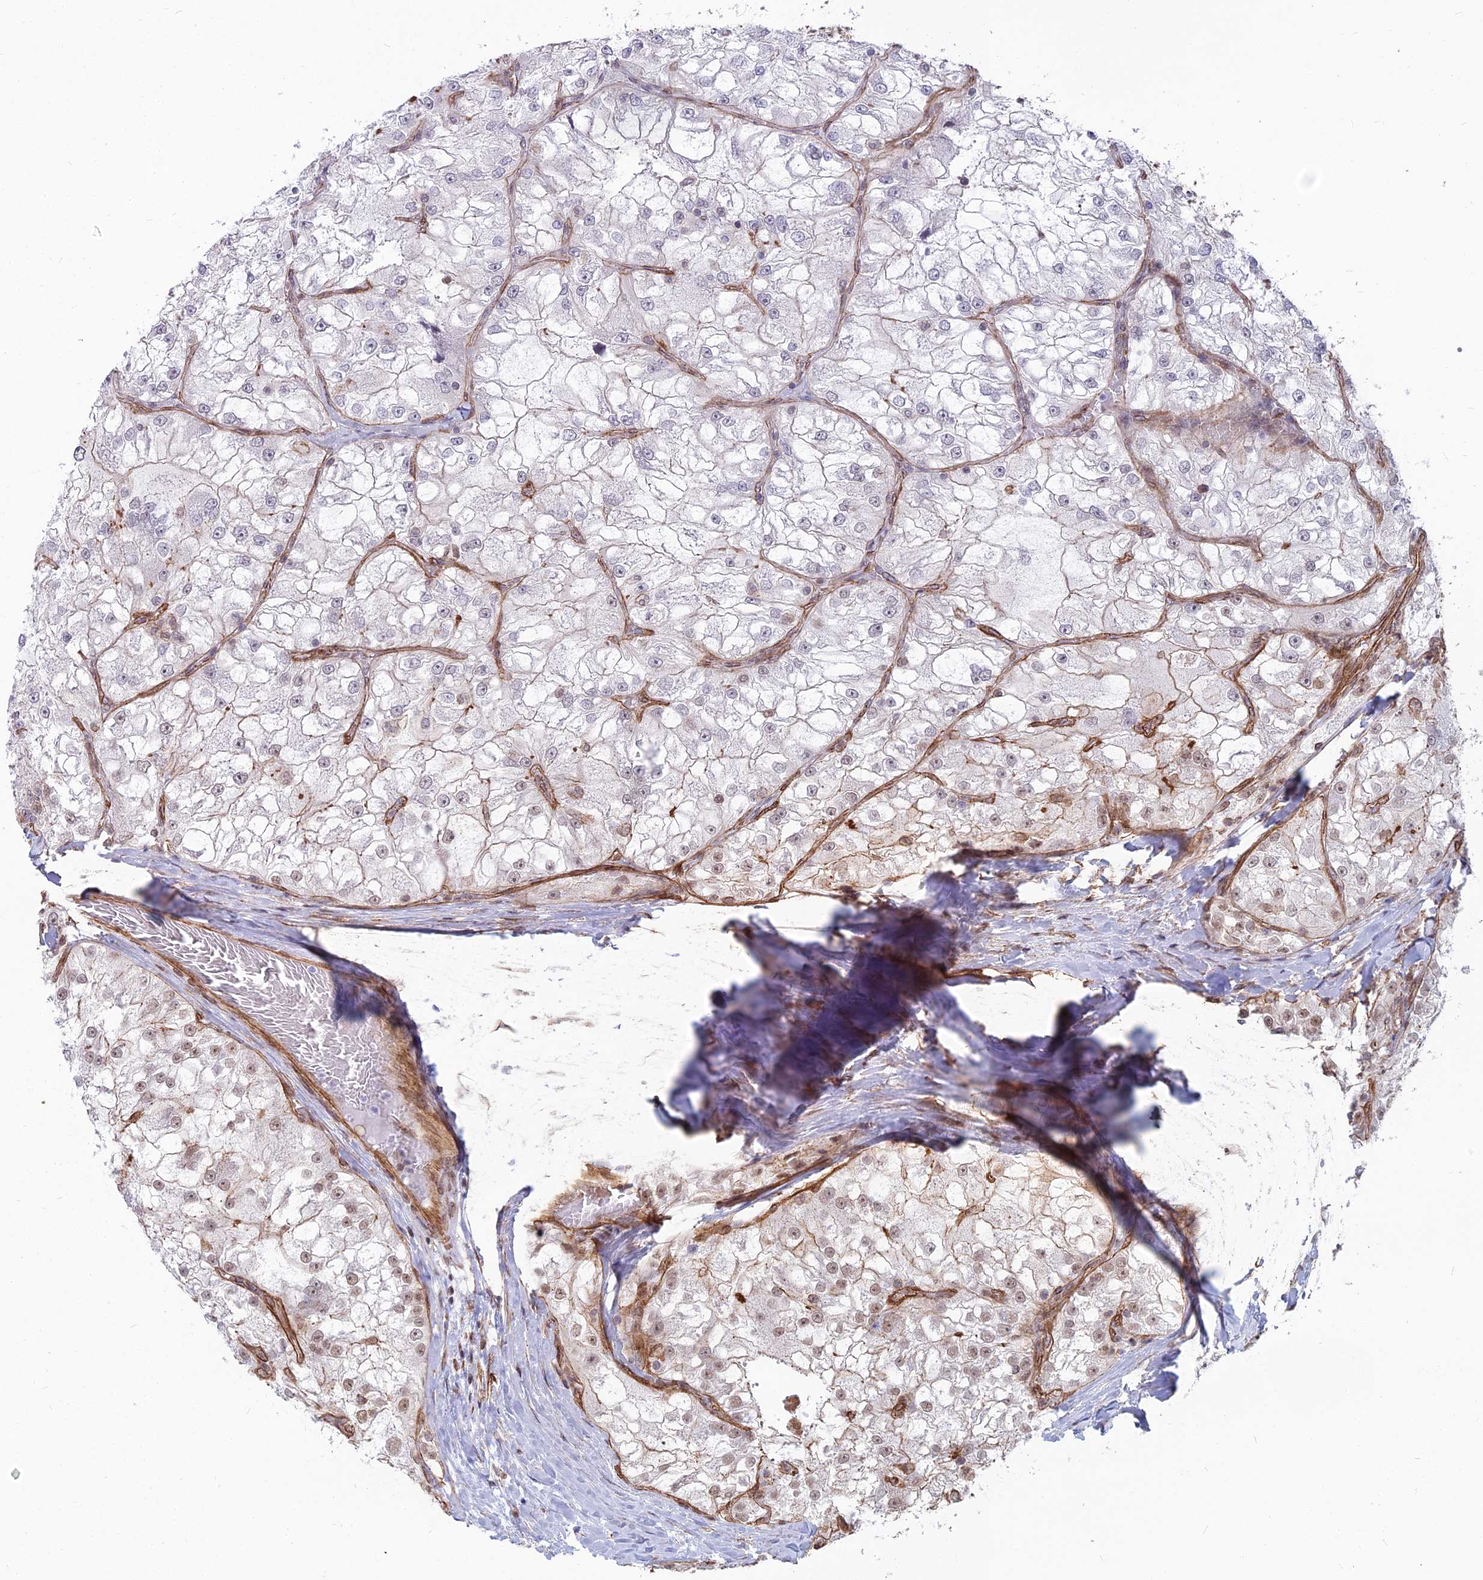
{"staining": {"intensity": "negative", "quantity": "none", "location": "none"}, "tissue": "renal cancer", "cell_type": "Tumor cells", "image_type": "cancer", "snomed": [{"axis": "morphology", "description": "Adenocarcinoma, NOS"}, {"axis": "topography", "description": "Kidney"}], "caption": "This is a photomicrograph of immunohistochemistry (IHC) staining of renal cancer, which shows no positivity in tumor cells.", "gene": "YJU2", "patient": {"sex": "female", "age": 72}}